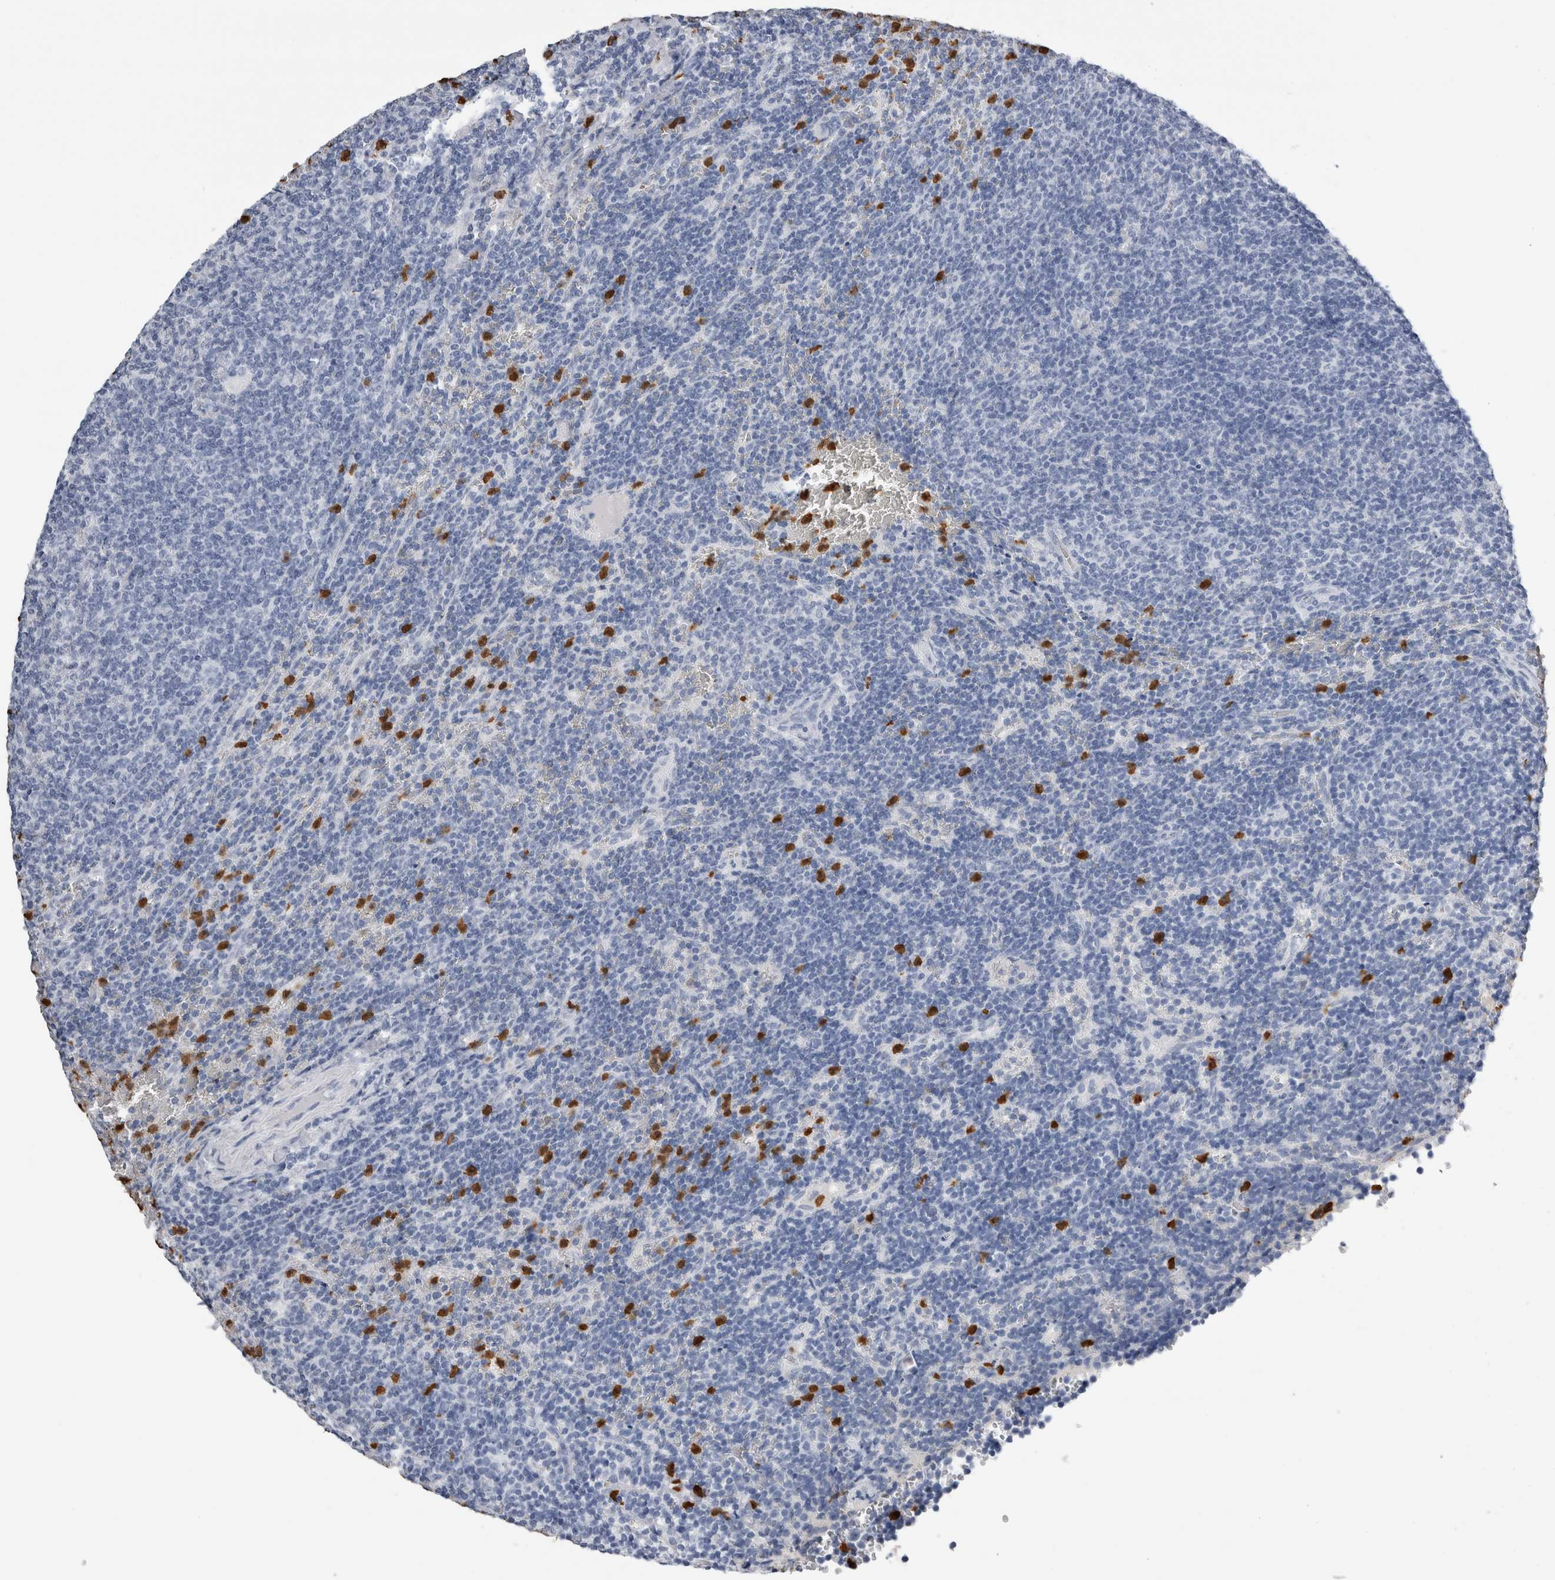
{"staining": {"intensity": "negative", "quantity": "none", "location": "none"}, "tissue": "lymphoma", "cell_type": "Tumor cells", "image_type": "cancer", "snomed": [{"axis": "morphology", "description": "Malignant lymphoma, non-Hodgkin's type, Low grade"}, {"axis": "topography", "description": "Spleen"}], "caption": "Protein analysis of low-grade malignant lymphoma, non-Hodgkin's type demonstrates no significant expression in tumor cells.", "gene": "S100A12", "patient": {"sex": "female", "age": 50}}